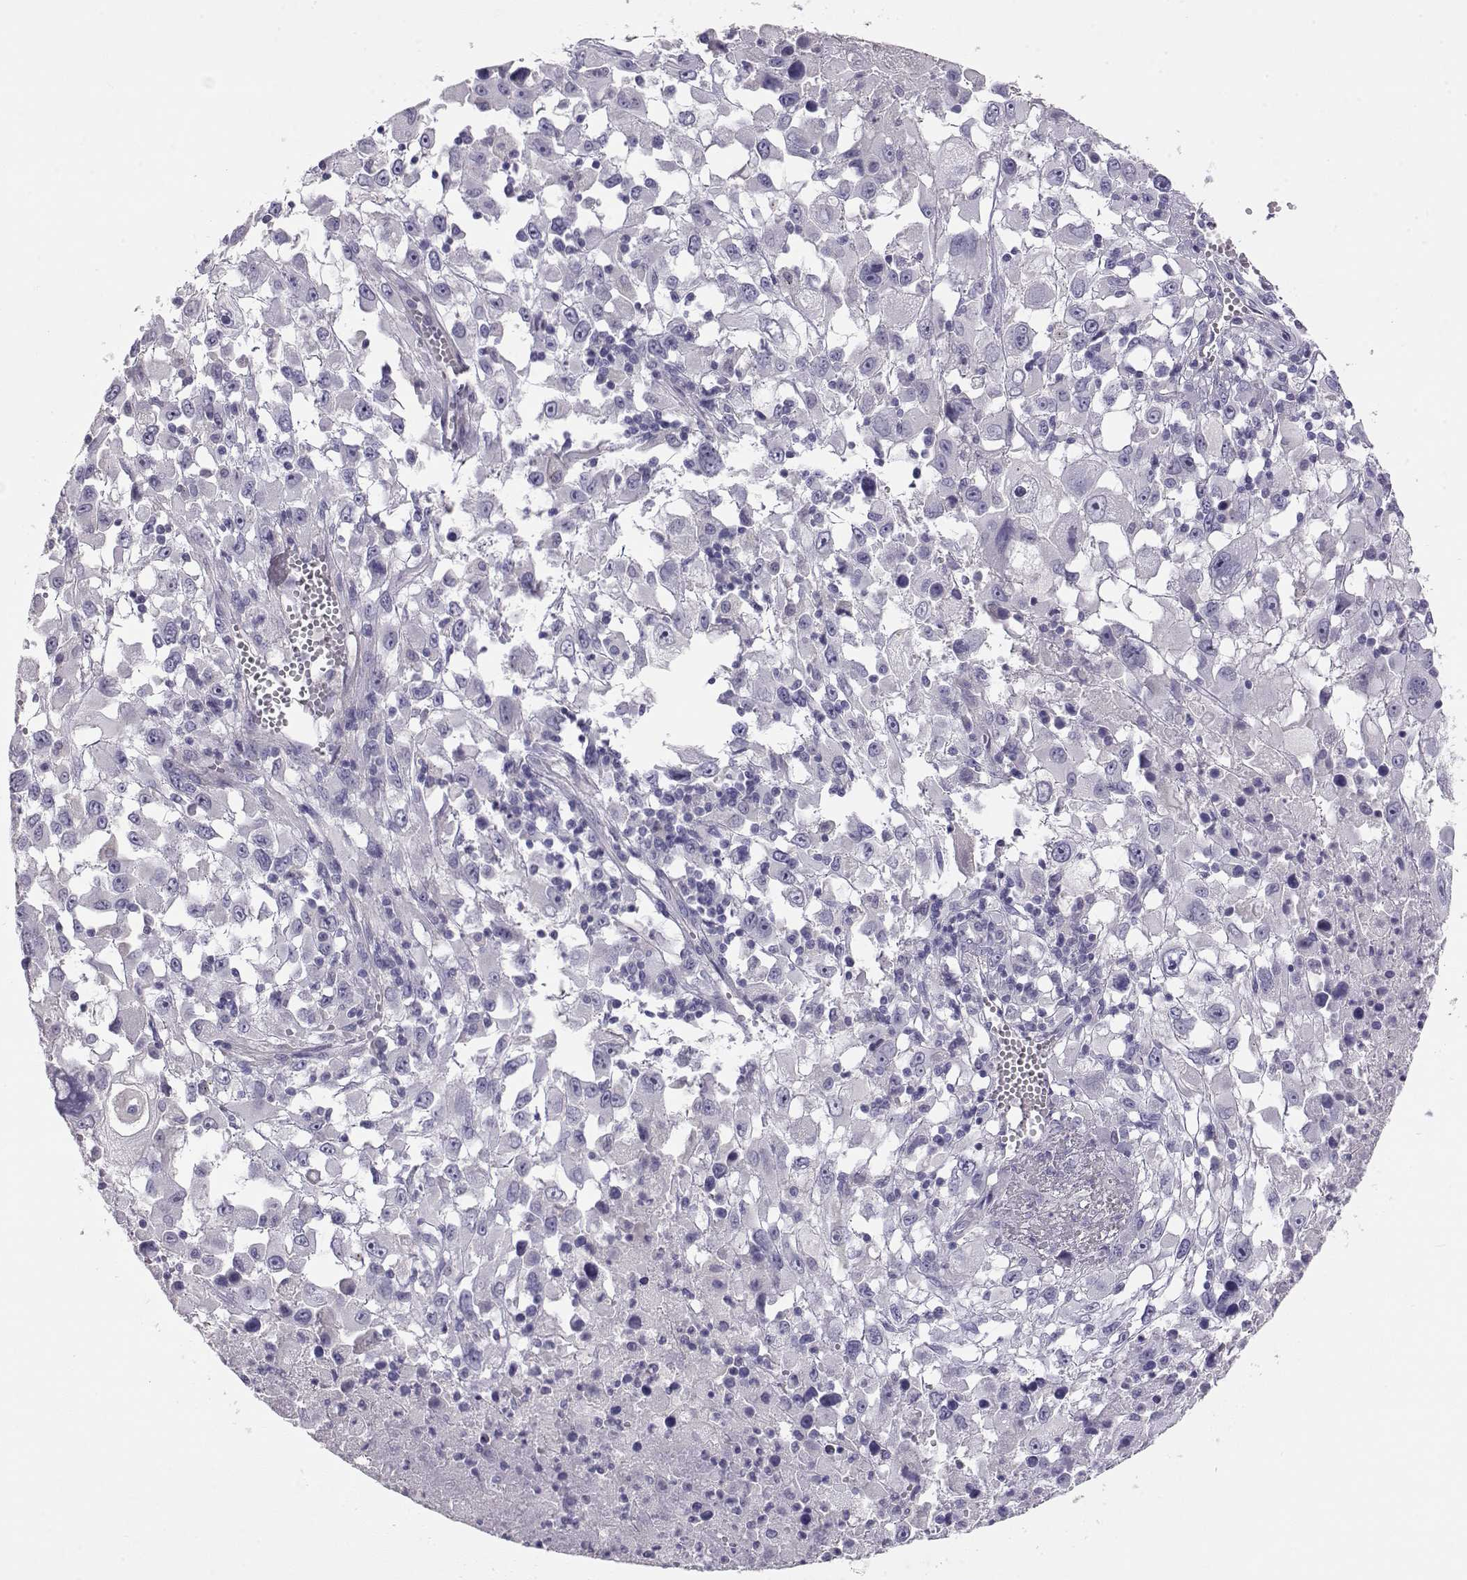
{"staining": {"intensity": "negative", "quantity": "none", "location": "none"}, "tissue": "melanoma", "cell_type": "Tumor cells", "image_type": "cancer", "snomed": [{"axis": "morphology", "description": "Malignant melanoma, Metastatic site"}, {"axis": "topography", "description": "Soft tissue"}], "caption": "The image shows no staining of tumor cells in malignant melanoma (metastatic site).", "gene": "ENDOU", "patient": {"sex": "male", "age": 50}}